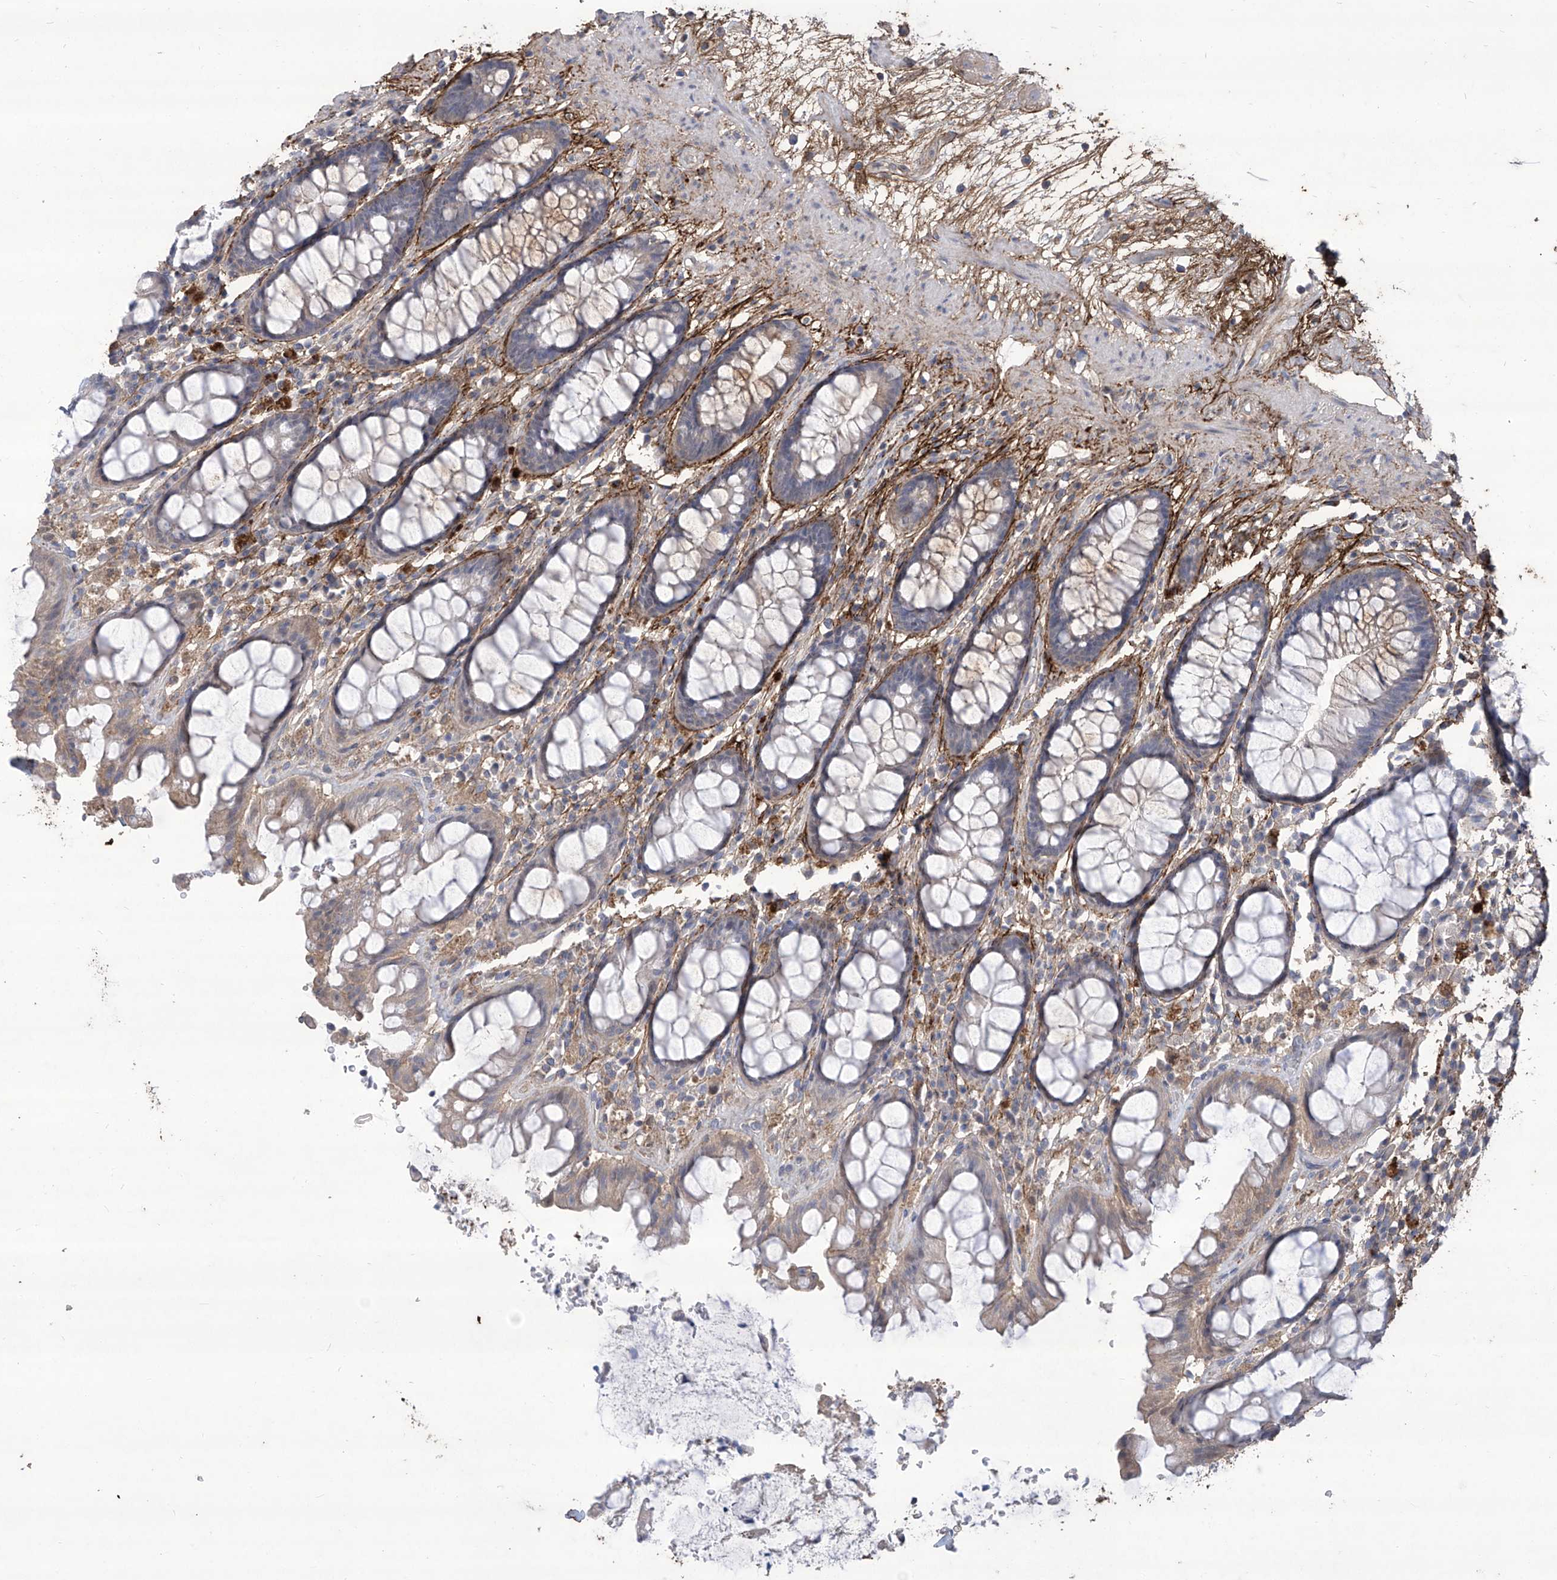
{"staining": {"intensity": "moderate", "quantity": "<25%", "location": "cytoplasmic/membranous"}, "tissue": "rectum", "cell_type": "Glandular cells", "image_type": "normal", "snomed": [{"axis": "morphology", "description": "Normal tissue, NOS"}, {"axis": "topography", "description": "Rectum"}], "caption": "Immunohistochemistry (IHC) of normal rectum demonstrates low levels of moderate cytoplasmic/membranous expression in about <25% of glandular cells.", "gene": "TXNIP", "patient": {"sex": "male", "age": 64}}